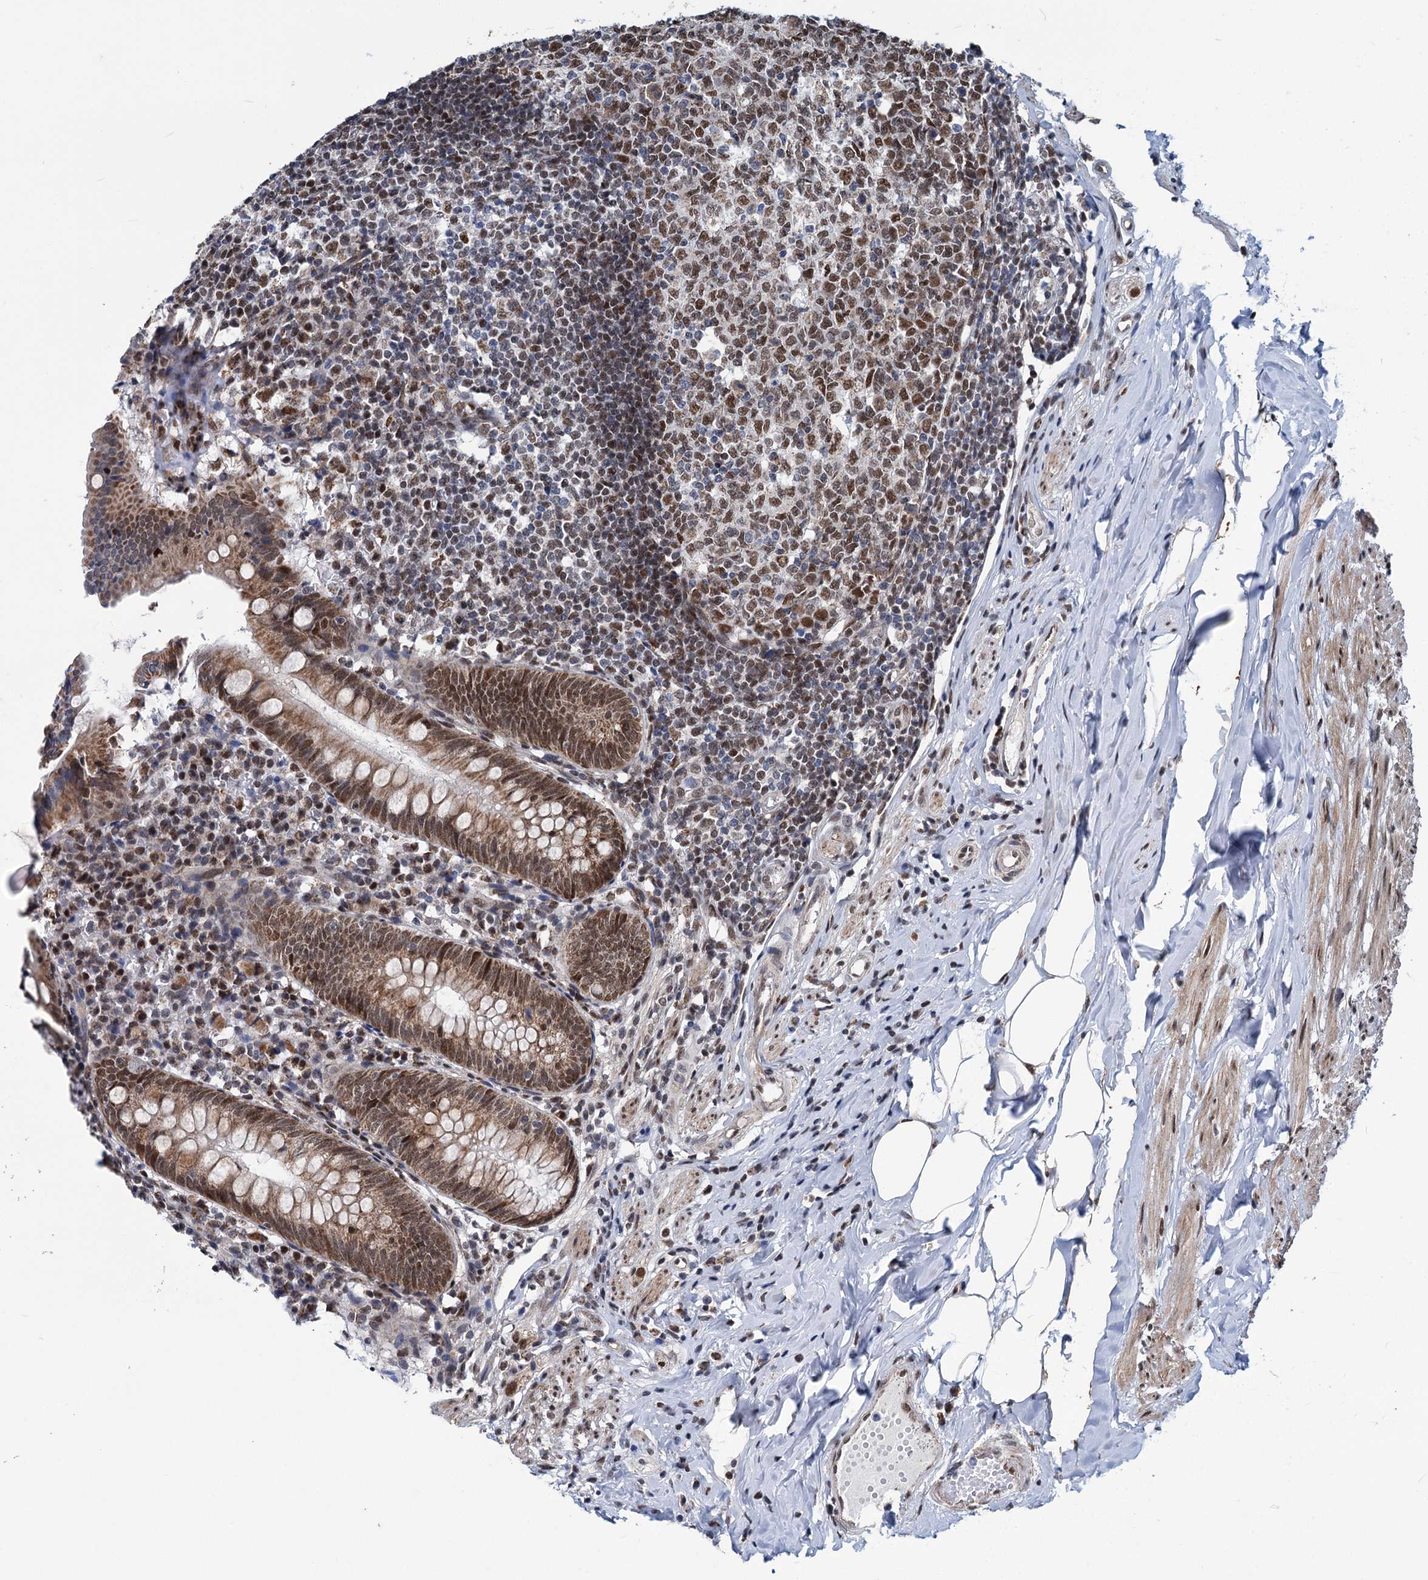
{"staining": {"intensity": "moderate", "quantity": ">75%", "location": "cytoplasmic/membranous,nuclear"}, "tissue": "appendix", "cell_type": "Glandular cells", "image_type": "normal", "snomed": [{"axis": "morphology", "description": "Normal tissue, NOS"}, {"axis": "topography", "description": "Appendix"}], "caption": "A medium amount of moderate cytoplasmic/membranous,nuclear staining is present in about >75% of glandular cells in normal appendix. The protein is shown in brown color, while the nuclei are stained blue.", "gene": "MORN3", "patient": {"sex": "female", "age": 54}}